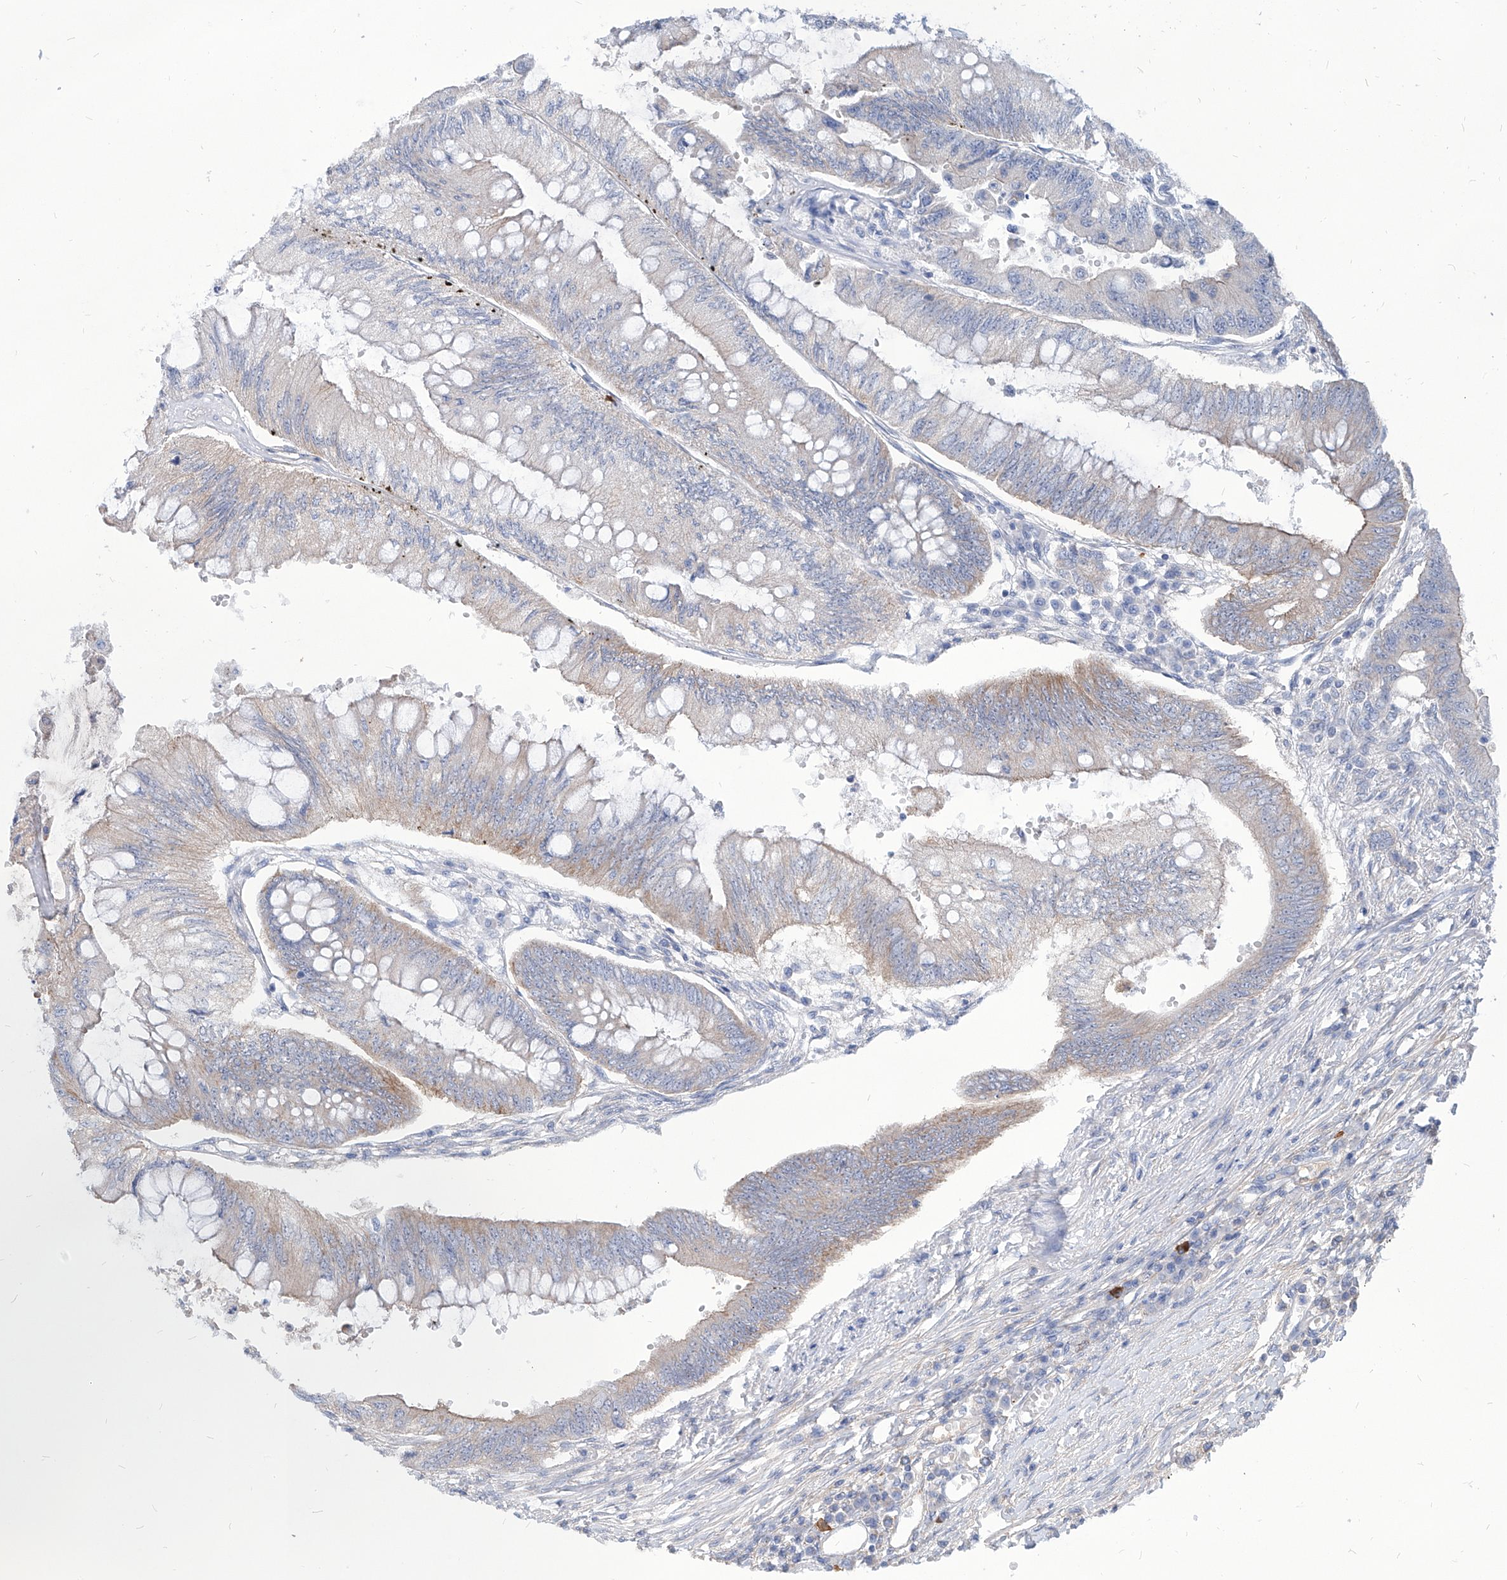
{"staining": {"intensity": "negative", "quantity": "none", "location": "none"}, "tissue": "colorectal cancer", "cell_type": "Tumor cells", "image_type": "cancer", "snomed": [{"axis": "morphology", "description": "Adenoma, NOS"}, {"axis": "morphology", "description": "Adenocarcinoma, NOS"}, {"axis": "topography", "description": "Colon"}], "caption": "There is no significant positivity in tumor cells of colorectal cancer (adenoma).", "gene": "AKAP10", "patient": {"sex": "male", "age": 79}}